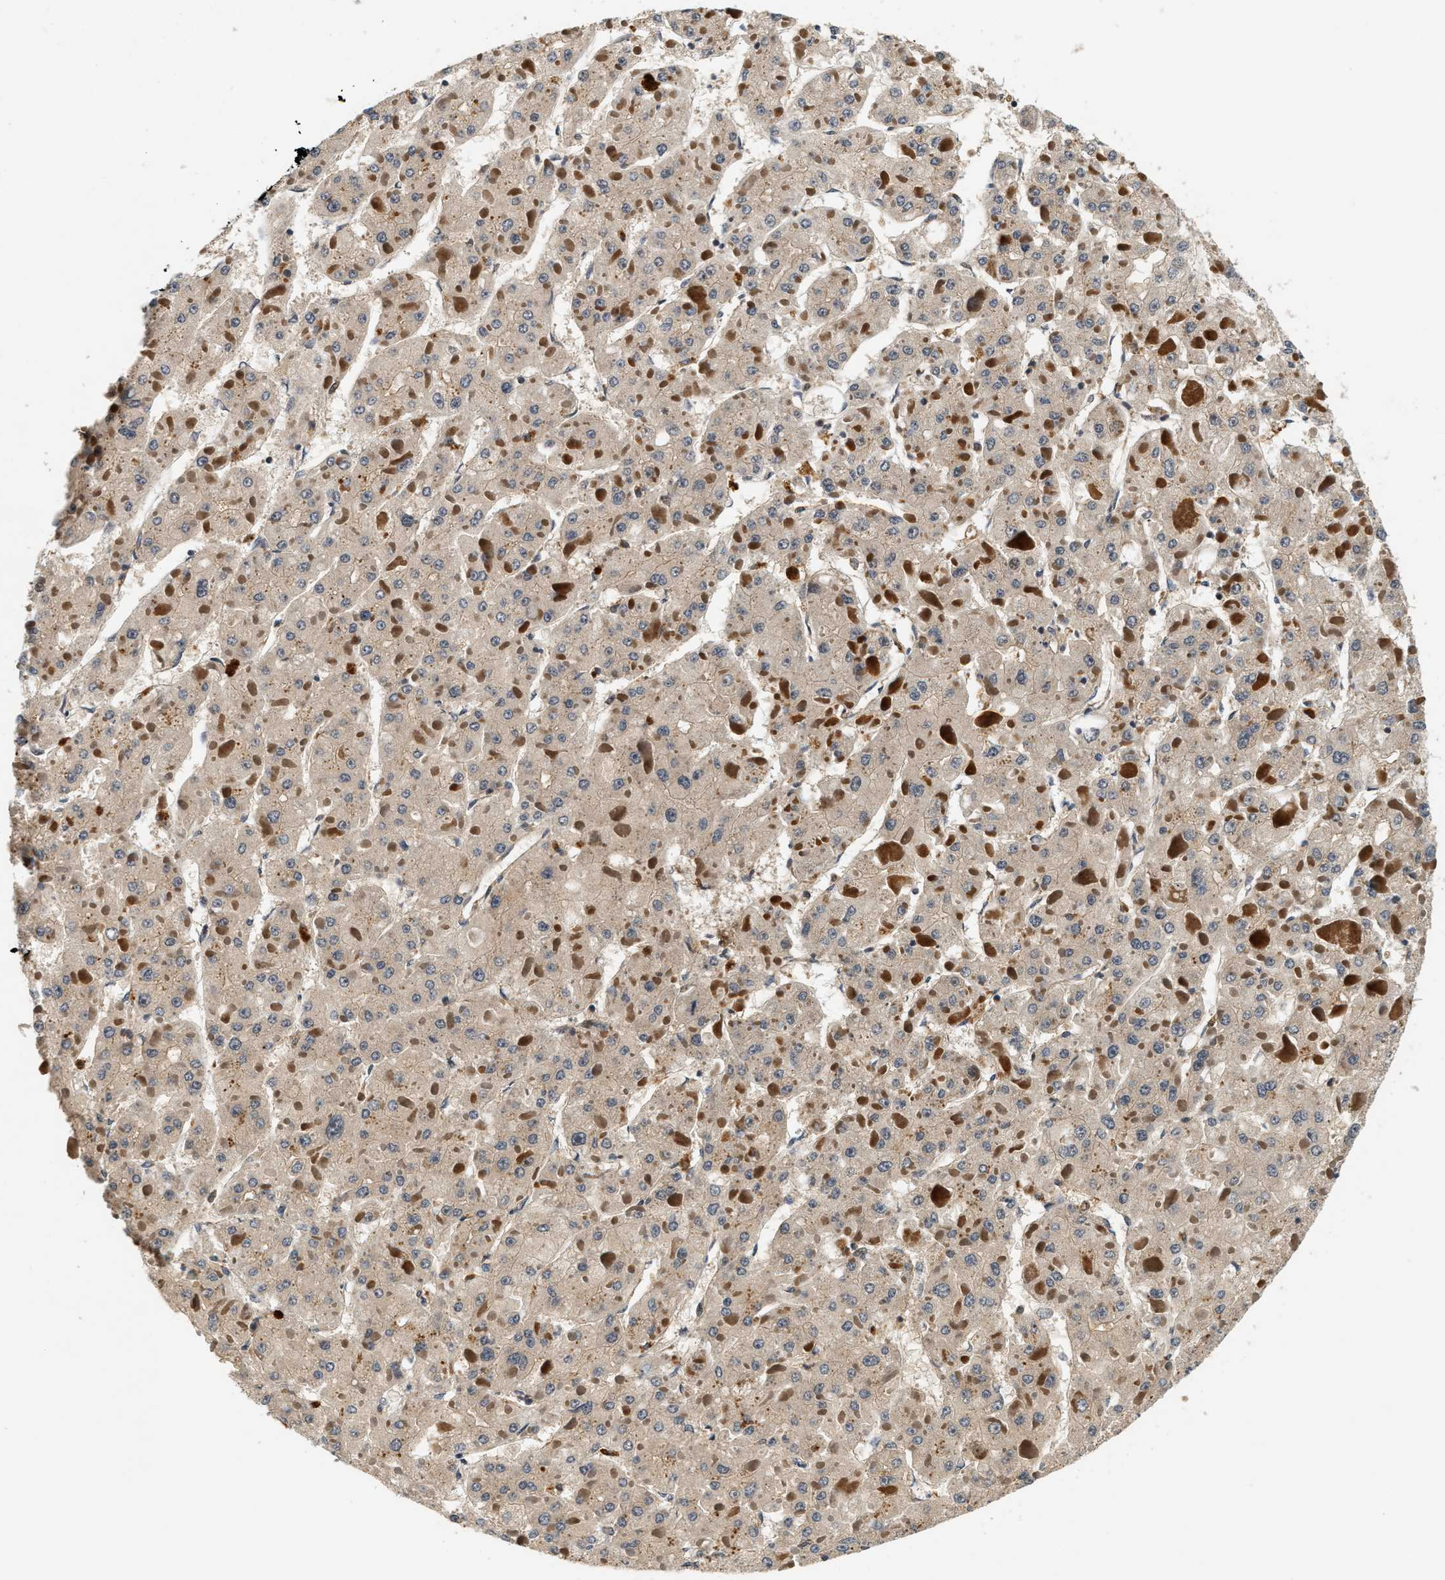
{"staining": {"intensity": "weak", "quantity": ">75%", "location": "cytoplasmic/membranous"}, "tissue": "liver cancer", "cell_type": "Tumor cells", "image_type": "cancer", "snomed": [{"axis": "morphology", "description": "Carcinoma, Hepatocellular, NOS"}, {"axis": "topography", "description": "Liver"}], "caption": "Immunohistochemical staining of human liver cancer (hepatocellular carcinoma) demonstrates low levels of weak cytoplasmic/membranous staining in about >75% of tumor cells.", "gene": "SAMD9", "patient": {"sex": "female", "age": 73}}